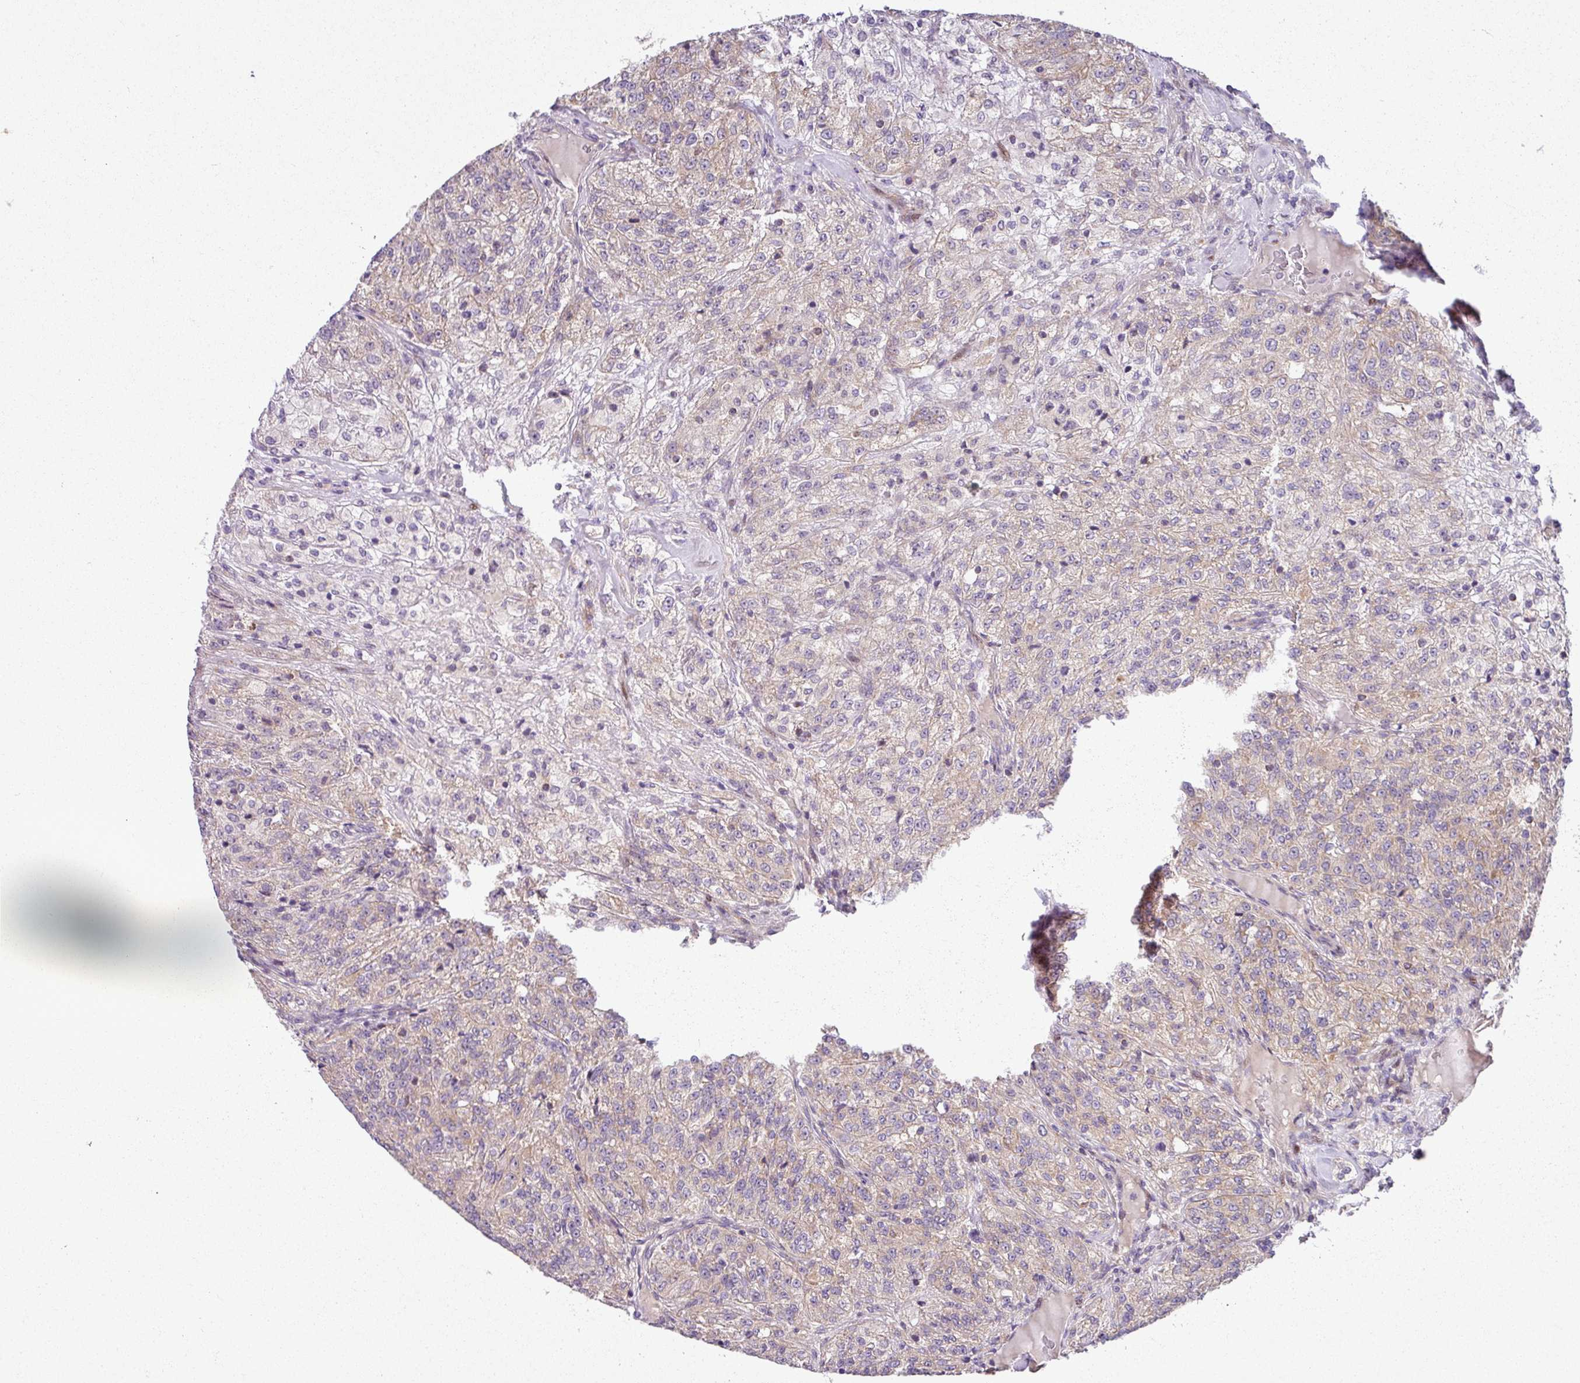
{"staining": {"intensity": "moderate", "quantity": "25%-75%", "location": "cytoplasmic/membranous"}, "tissue": "renal cancer", "cell_type": "Tumor cells", "image_type": "cancer", "snomed": [{"axis": "morphology", "description": "Adenocarcinoma, NOS"}, {"axis": "topography", "description": "Kidney"}], "caption": "The immunohistochemical stain labels moderate cytoplasmic/membranous expression in tumor cells of adenocarcinoma (renal) tissue.", "gene": "SARS2", "patient": {"sex": "female", "age": 63}}